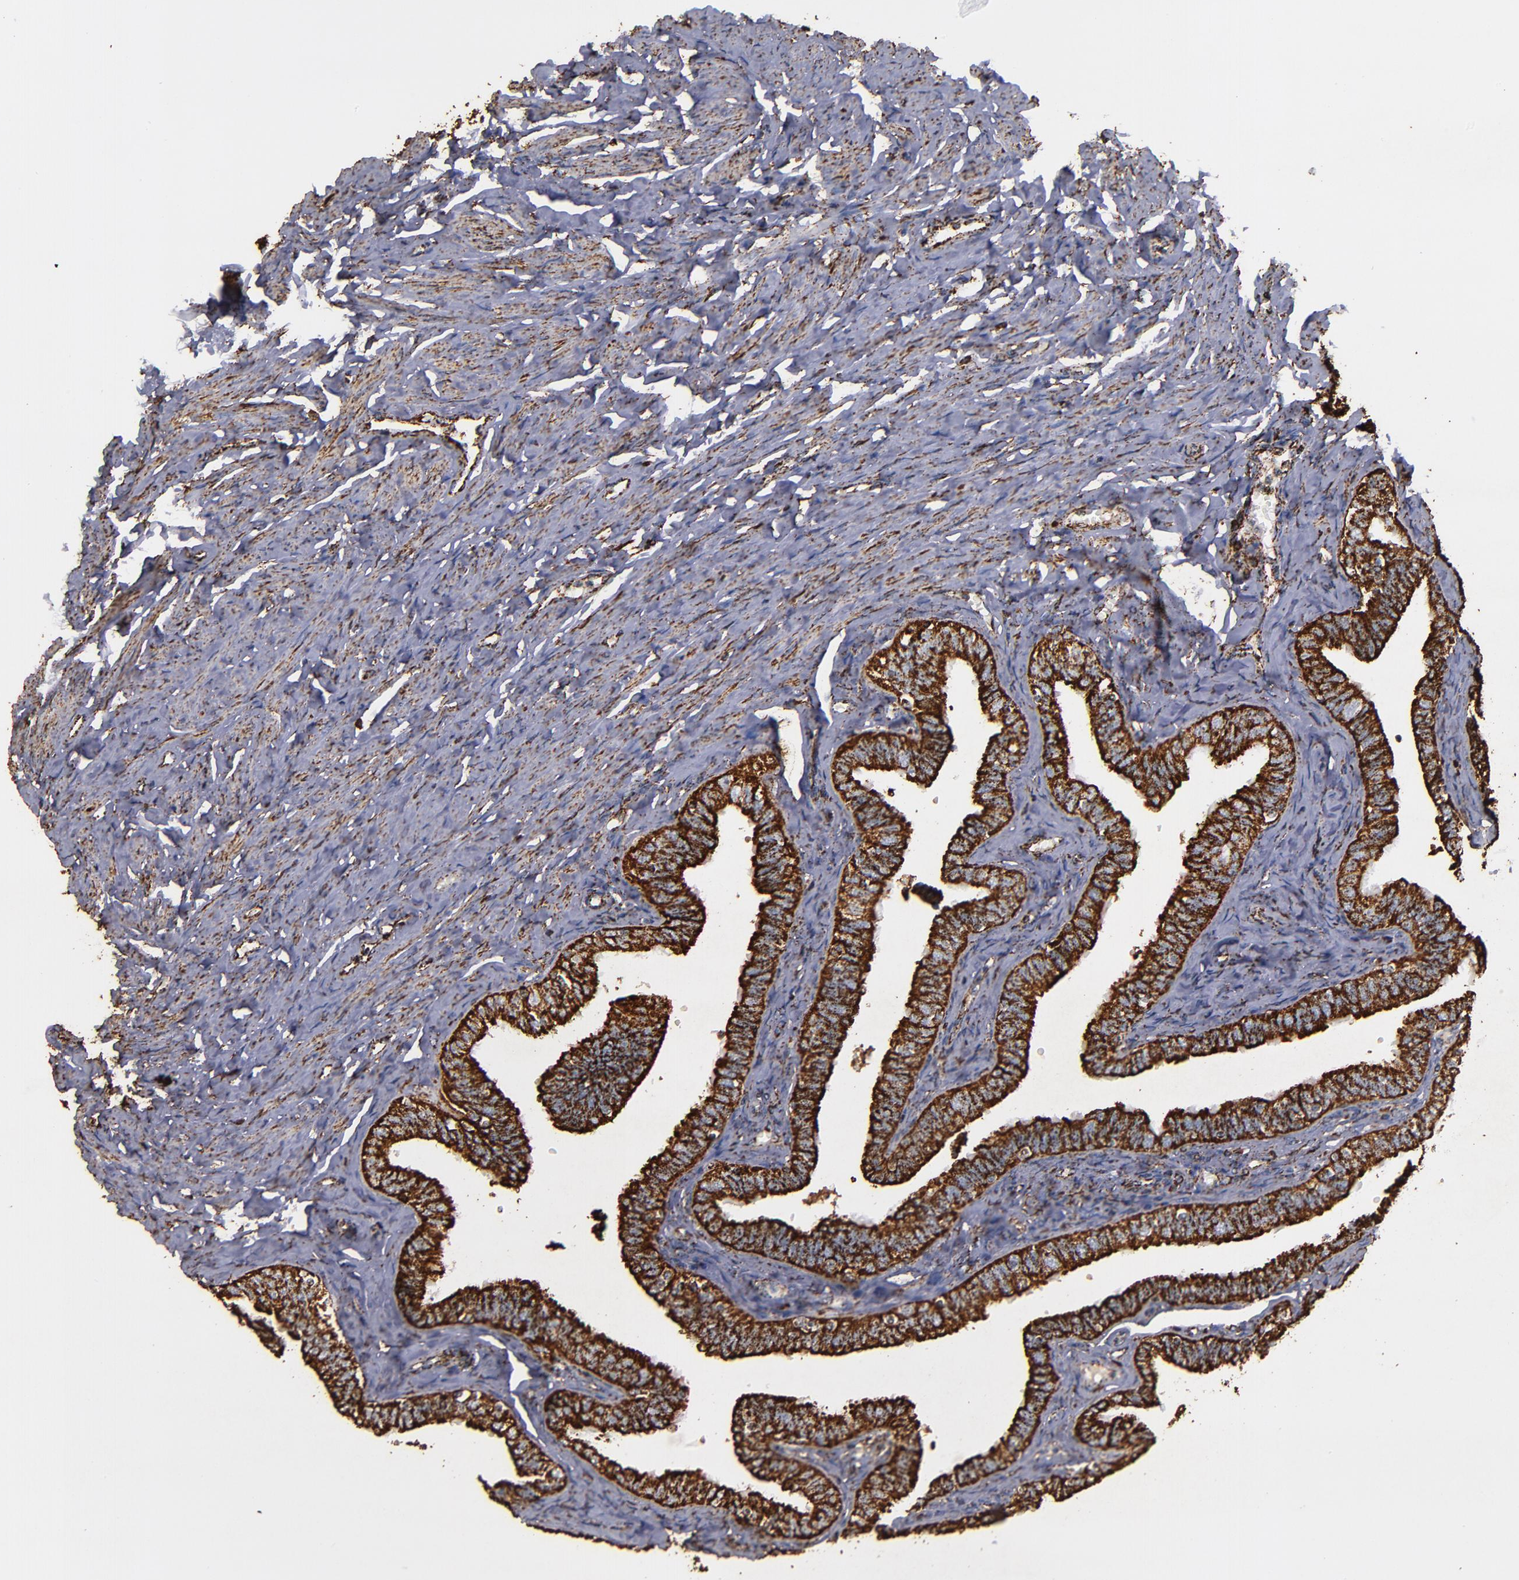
{"staining": {"intensity": "strong", "quantity": ">75%", "location": "cytoplasmic/membranous"}, "tissue": "fallopian tube", "cell_type": "Glandular cells", "image_type": "normal", "snomed": [{"axis": "morphology", "description": "Normal tissue, NOS"}, {"axis": "topography", "description": "Fallopian tube"}, {"axis": "topography", "description": "Ovary"}], "caption": "Protein staining by IHC demonstrates strong cytoplasmic/membranous staining in about >75% of glandular cells in unremarkable fallopian tube.", "gene": "SOD2", "patient": {"sex": "female", "age": 69}}